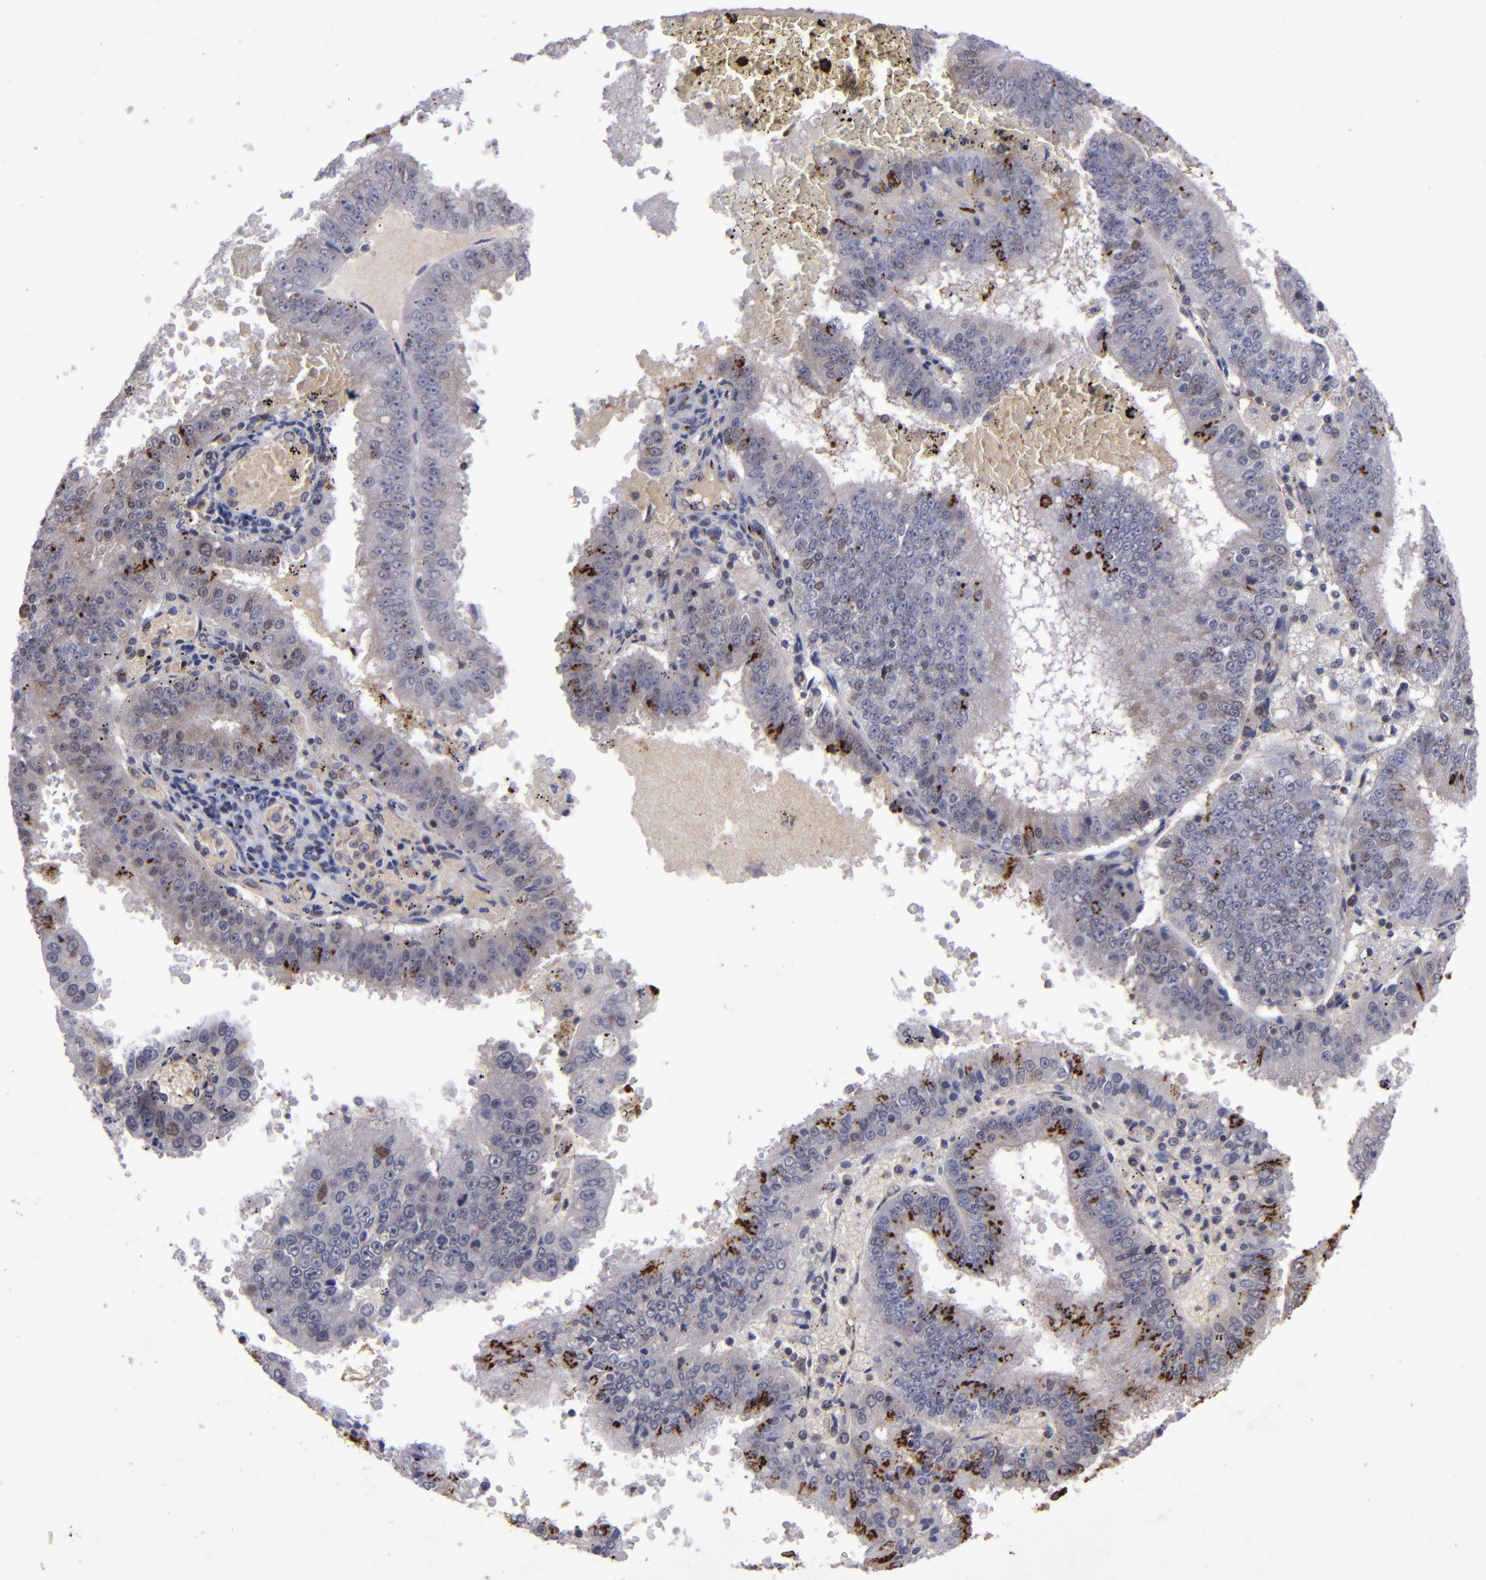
{"staining": {"intensity": "weak", "quantity": ">75%", "location": "cytoplasmic/membranous"}, "tissue": "endometrial cancer", "cell_type": "Tumor cells", "image_type": "cancer", "snomed": [{"axis": "morphology", "description": "Adenocarcinoma, NOS"}, {"axis": "topography", "description": "Endometrium"}], "caption": "Weak cytoplasmic/membranous expression is identified in approximately >75% of tumor cells in adenocarcinoma (endometrial). (DAB (3,3'-diaminobenzidine) = brown stain, brightfield microscopy at high magnification).", "gene": "MGMT", "patient": {"sex": "female", "age": 66}}